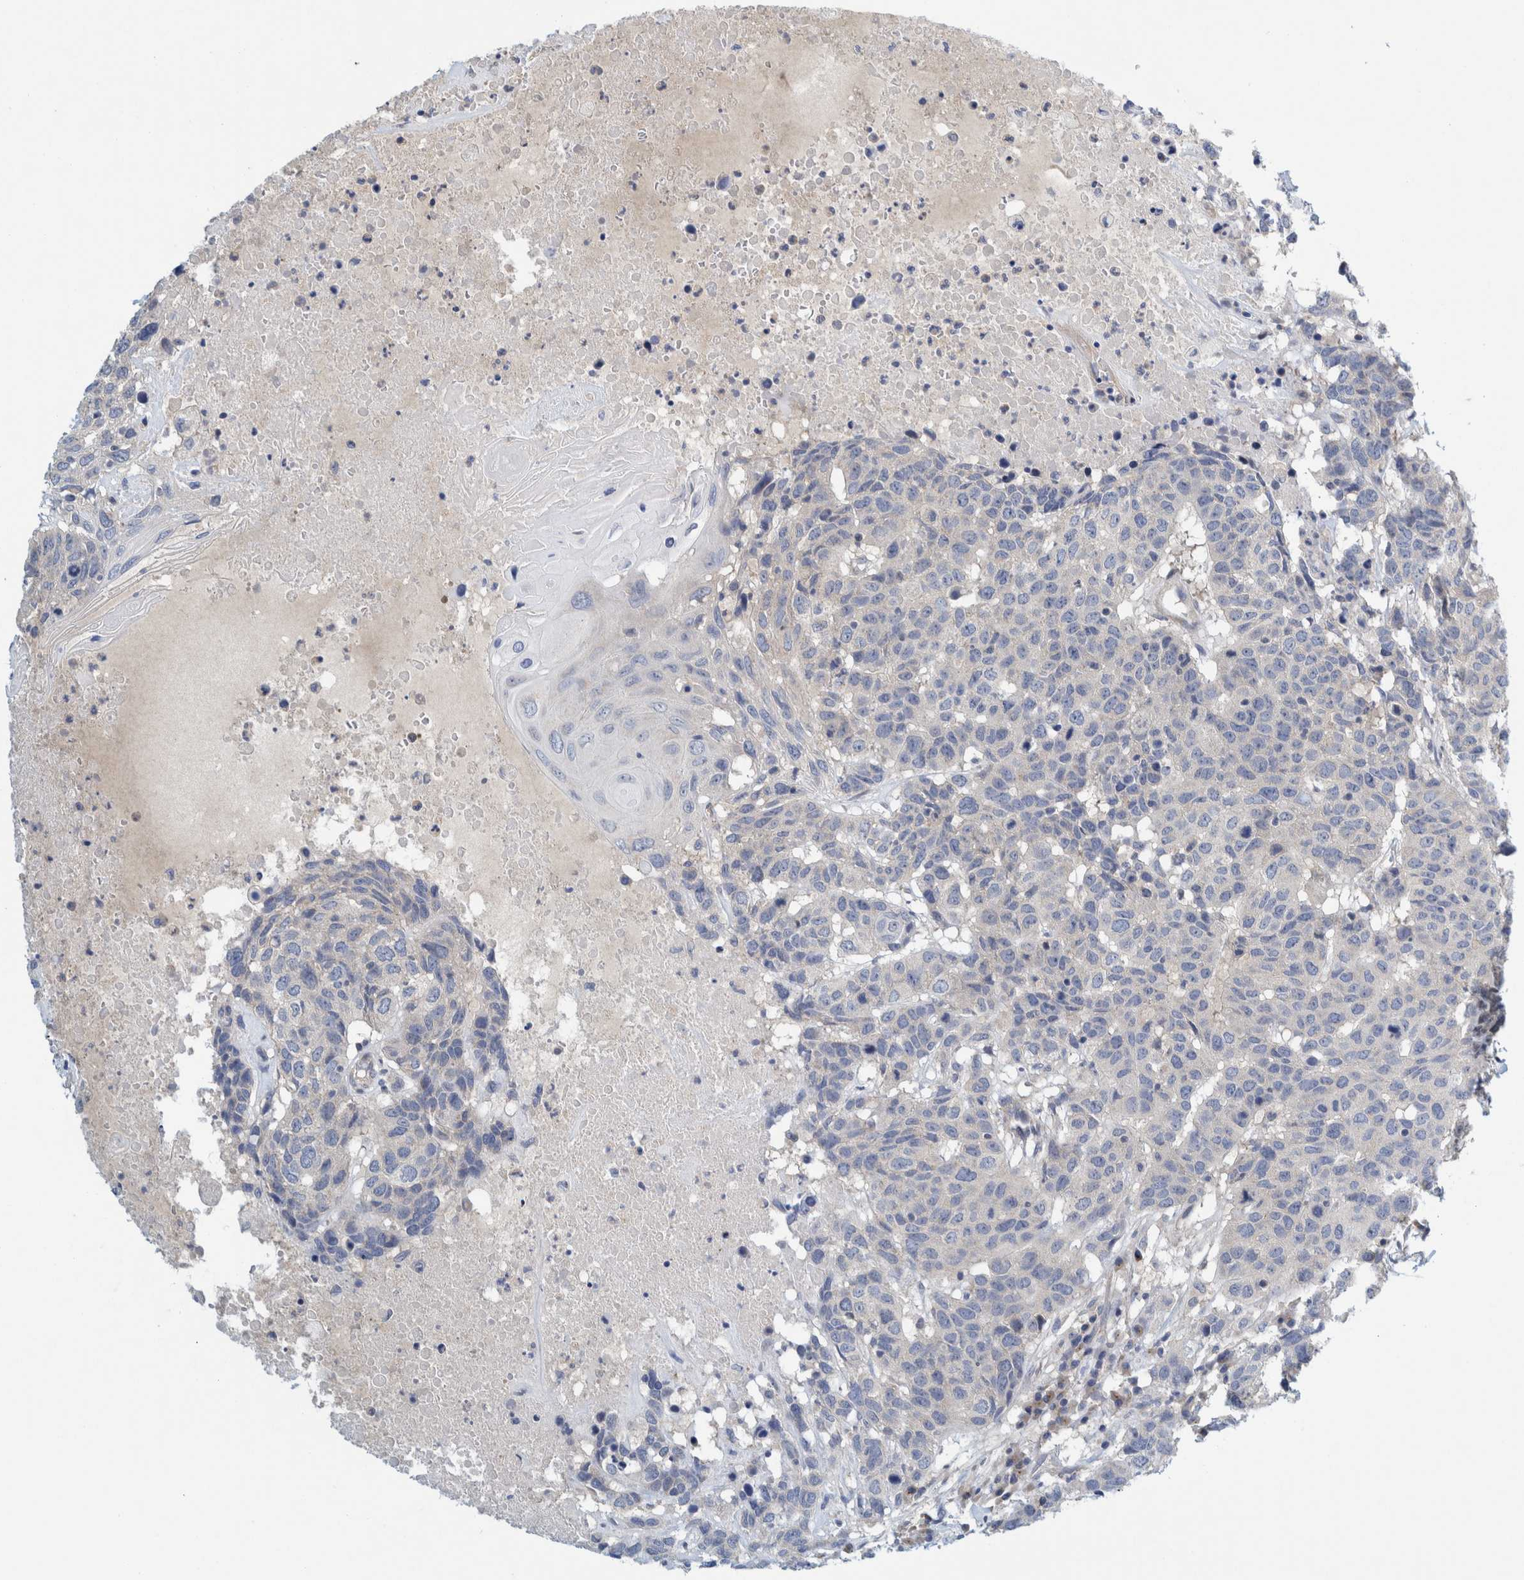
{"staining": {"intensity": "negative", "quantity": "none", "location": "none"}, "tissue": "head and neck cancer", "cell_type": "Tumor cells", "image_type": "cancer", "snomed": [{"axis": "morphology", "description": "Squamous cell carcinoma, NOS"}, {"axis": "topography", "description": "Head-Neck"}], "caption": "DAB (3,3'-diaminobenzidine) immunohistochemical staining of head and neck cancer exhibits no significant positivity in tumor cells.", "gene": "ZNF324B", "patient": {"sex": "male", "age": 66}}